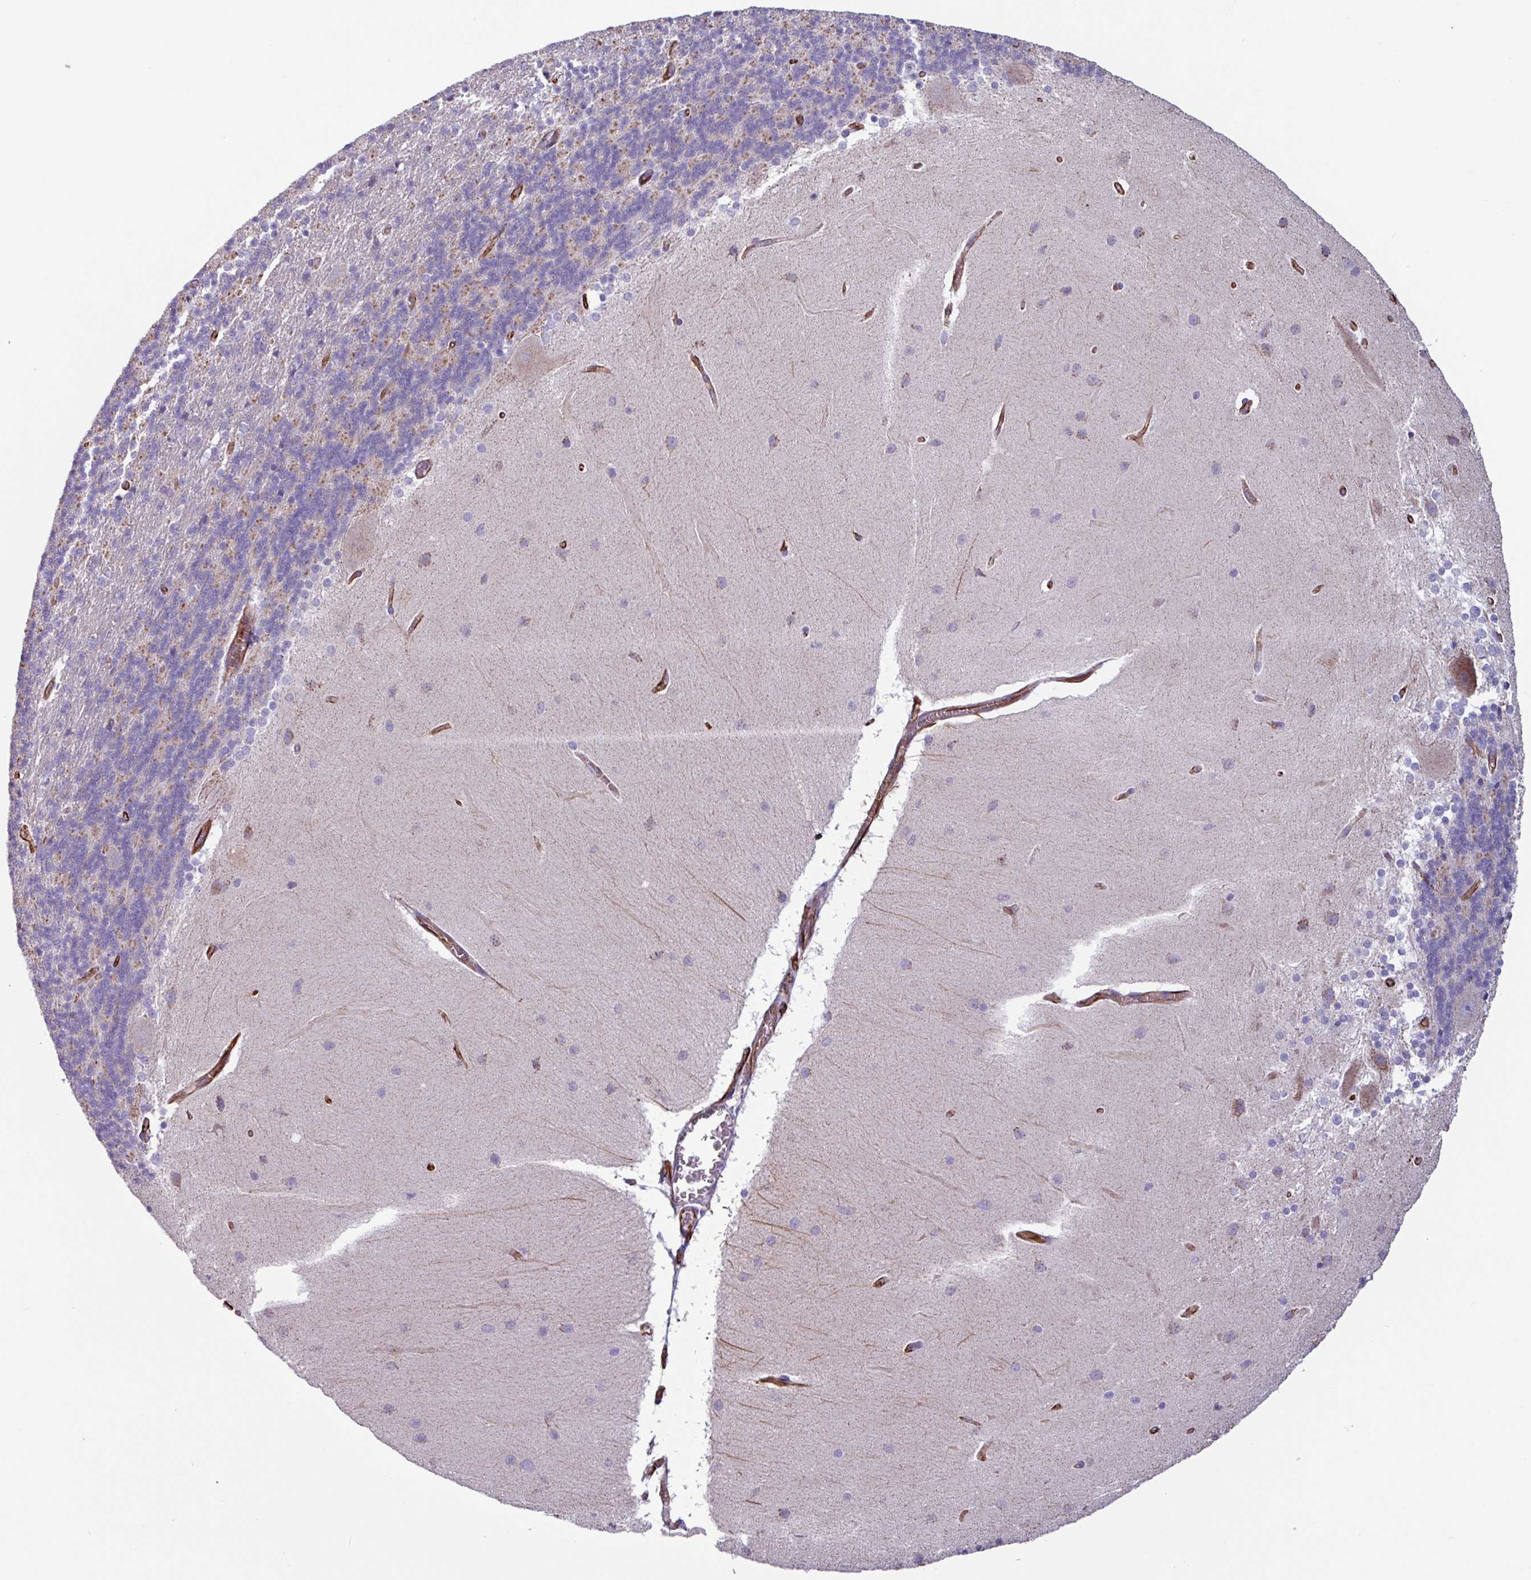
{"staining": {"intensity": "weak", "quantity": "<25%", "location": "cytoplasmic/membranous"}, "tissue": "cerebellum", "cell_type": "Cells in granular layer", "image_type": "normal", "snomed": [{"axis": "morphology", "description": "Normal tissue, NOS"}, {"axis": "topography", "description": "Cerebellum"}], "caption": "Micrograph shows no significant protein expression in cells in granular layer of normal cerebellum.", "gene": "BTD", "patient": {"sex": "female", "age": 54}}